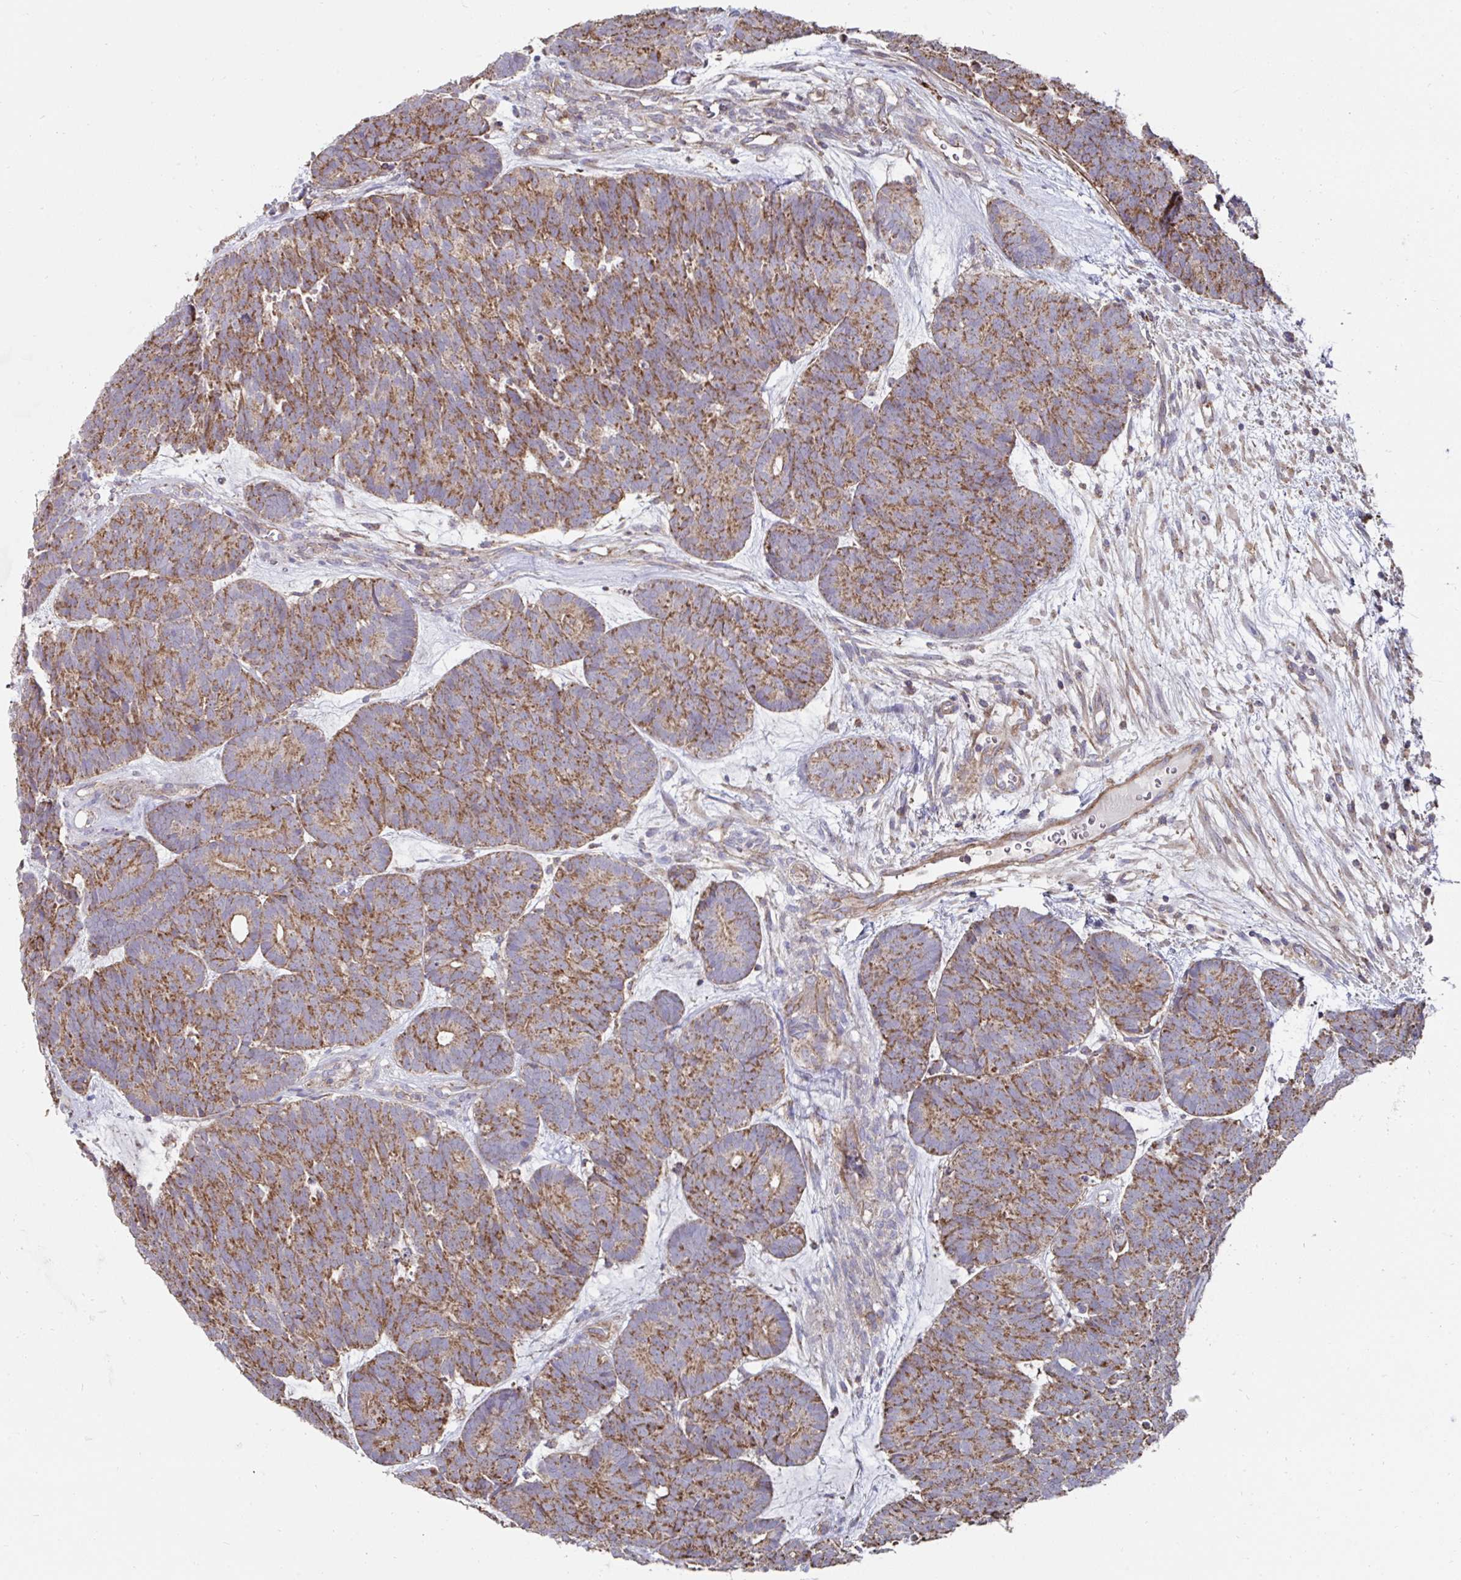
{"staining": {"intensity": "moderate", "quantity": ">75%", "location": "cytoplasmic/membranous"}, "tissue": "head and neck cancer", "cell_type": "Tumor cells", "image_type": "cancer", "snomed": [{"axis": "morphology", "description": "Adenocarcinoma, NOS"}, {"axis": "topography", "description": "Head-Neck"}], "caption": "This is a histology image of immunohistochemistry (IHC) staining of adenocarcinoma (head and neck), which shows moderate positivity in the cytoplasmic/membranous of tumor cells.", "gene": "DZANK1", "patient": {"sex": "female", "age": 81}}